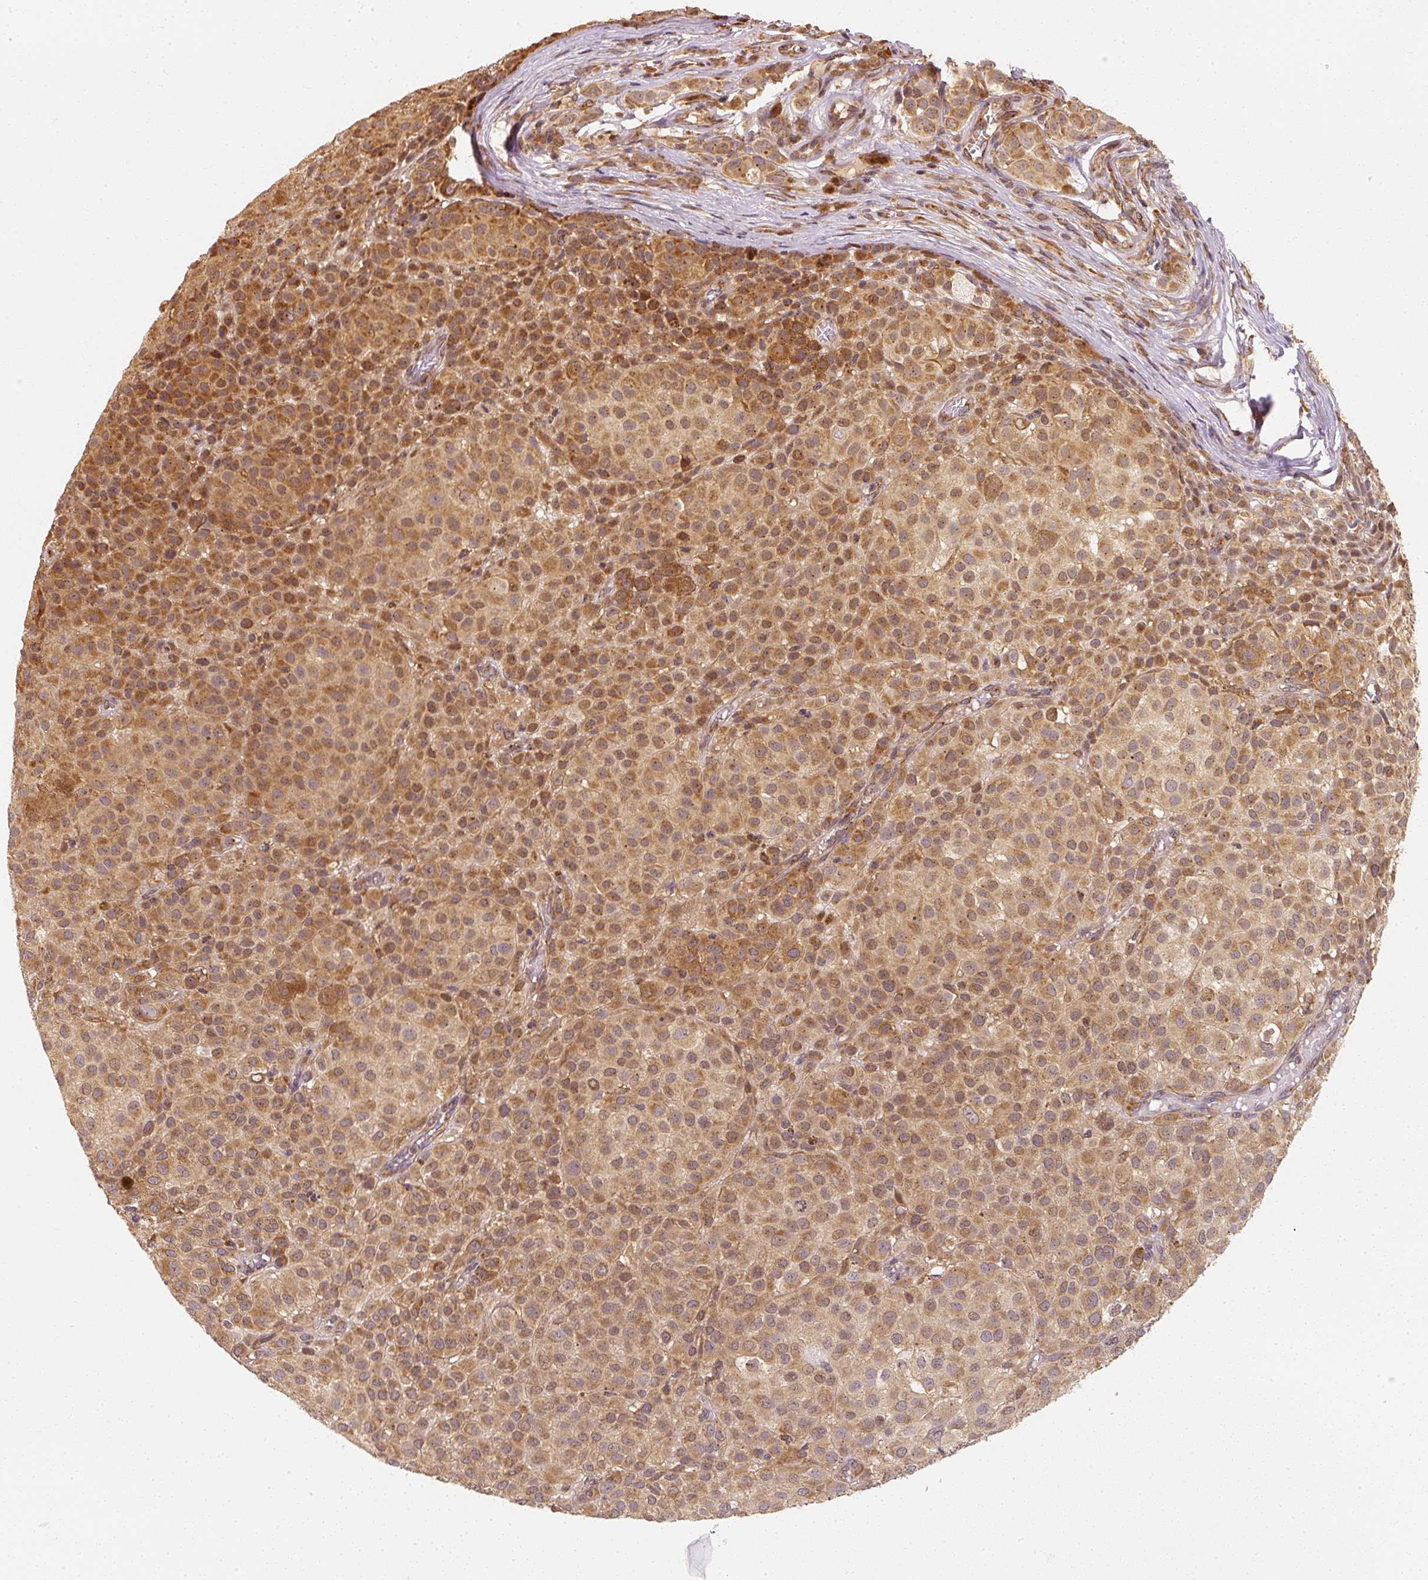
{"staining": {"intensity": "moderate", "quantity": ">75%", "location": "cytoplasmic/membranous"}, "tissue": "melanoma", "cell_type": "Tumor cells", "image_type": "cancer", "snomed": [{"axis": "morphology", "description": "Malignant melanoma, NOS"}, {"axis": "topography", "description": "Skin"}], "caption": "There is medium levels of moderate cytoplasmic/membranous expression in tumor cells of malignant melanoma, as demonstrated by immunohistochemical staining (brown color).", "gene": "EEF1A2", "patient": {"sex": "male", "age": 64}}